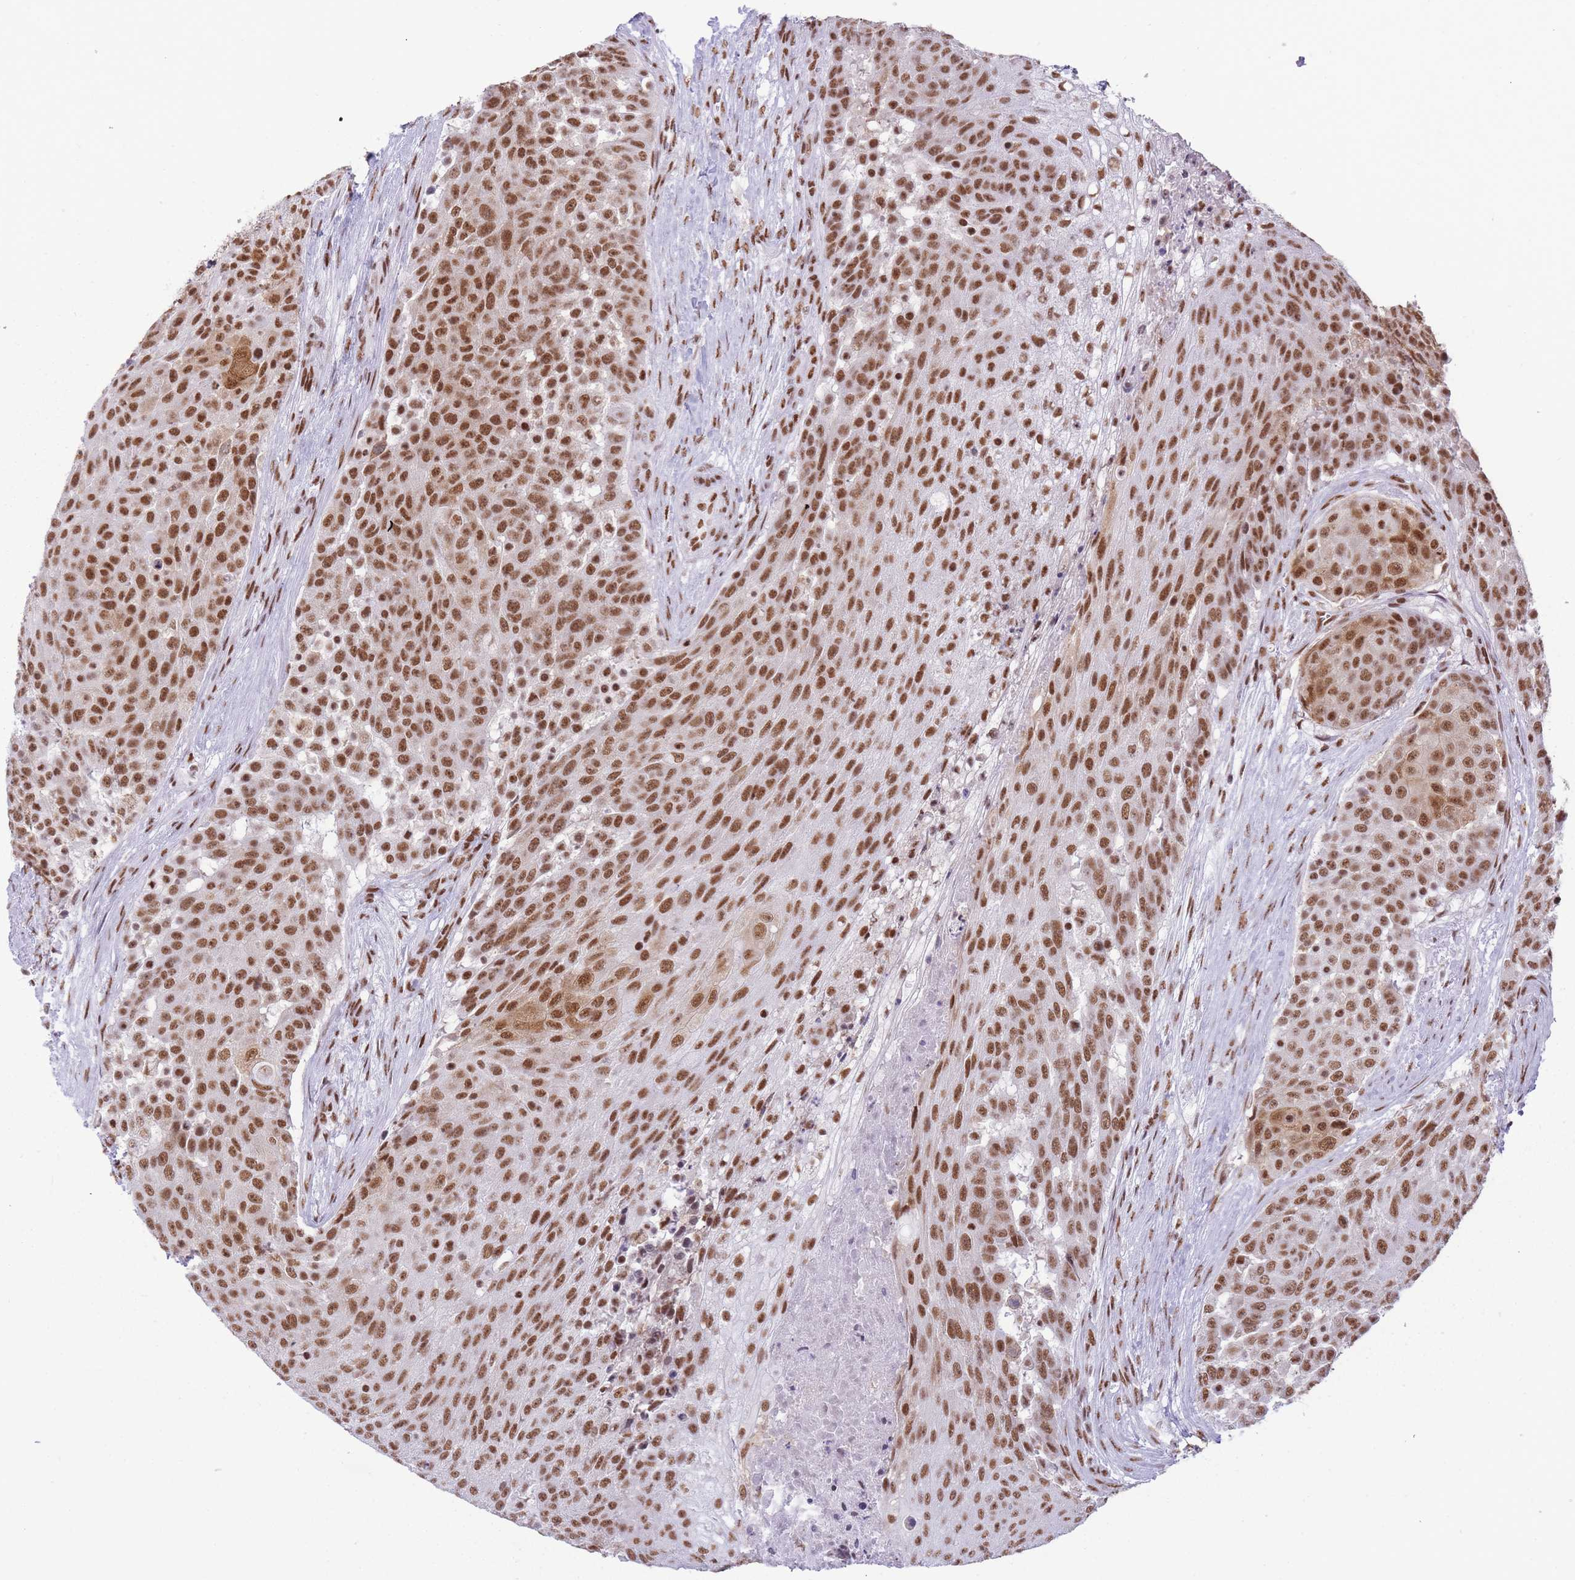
{"staining": {"intensity": "moderate", "quantity": ">75%", "location": "nuclear"}, "tissue": "urothelial cancer", "cell_type": "Tumor cells", "image_type": "cancer", "snomed": [{"axis": "morphology", "description": "Urothelial carcinoma, High grade"}, {"axis": "topography", "description": "Urinary bladder"}], "caption": "This is a micrograph of IHC staining of urothelial cancer, which shows moderate expression in the nuclear of tumor cells.", "gene": "HNRNPUL1", "patient": {"sex": "female", "age": 63}}